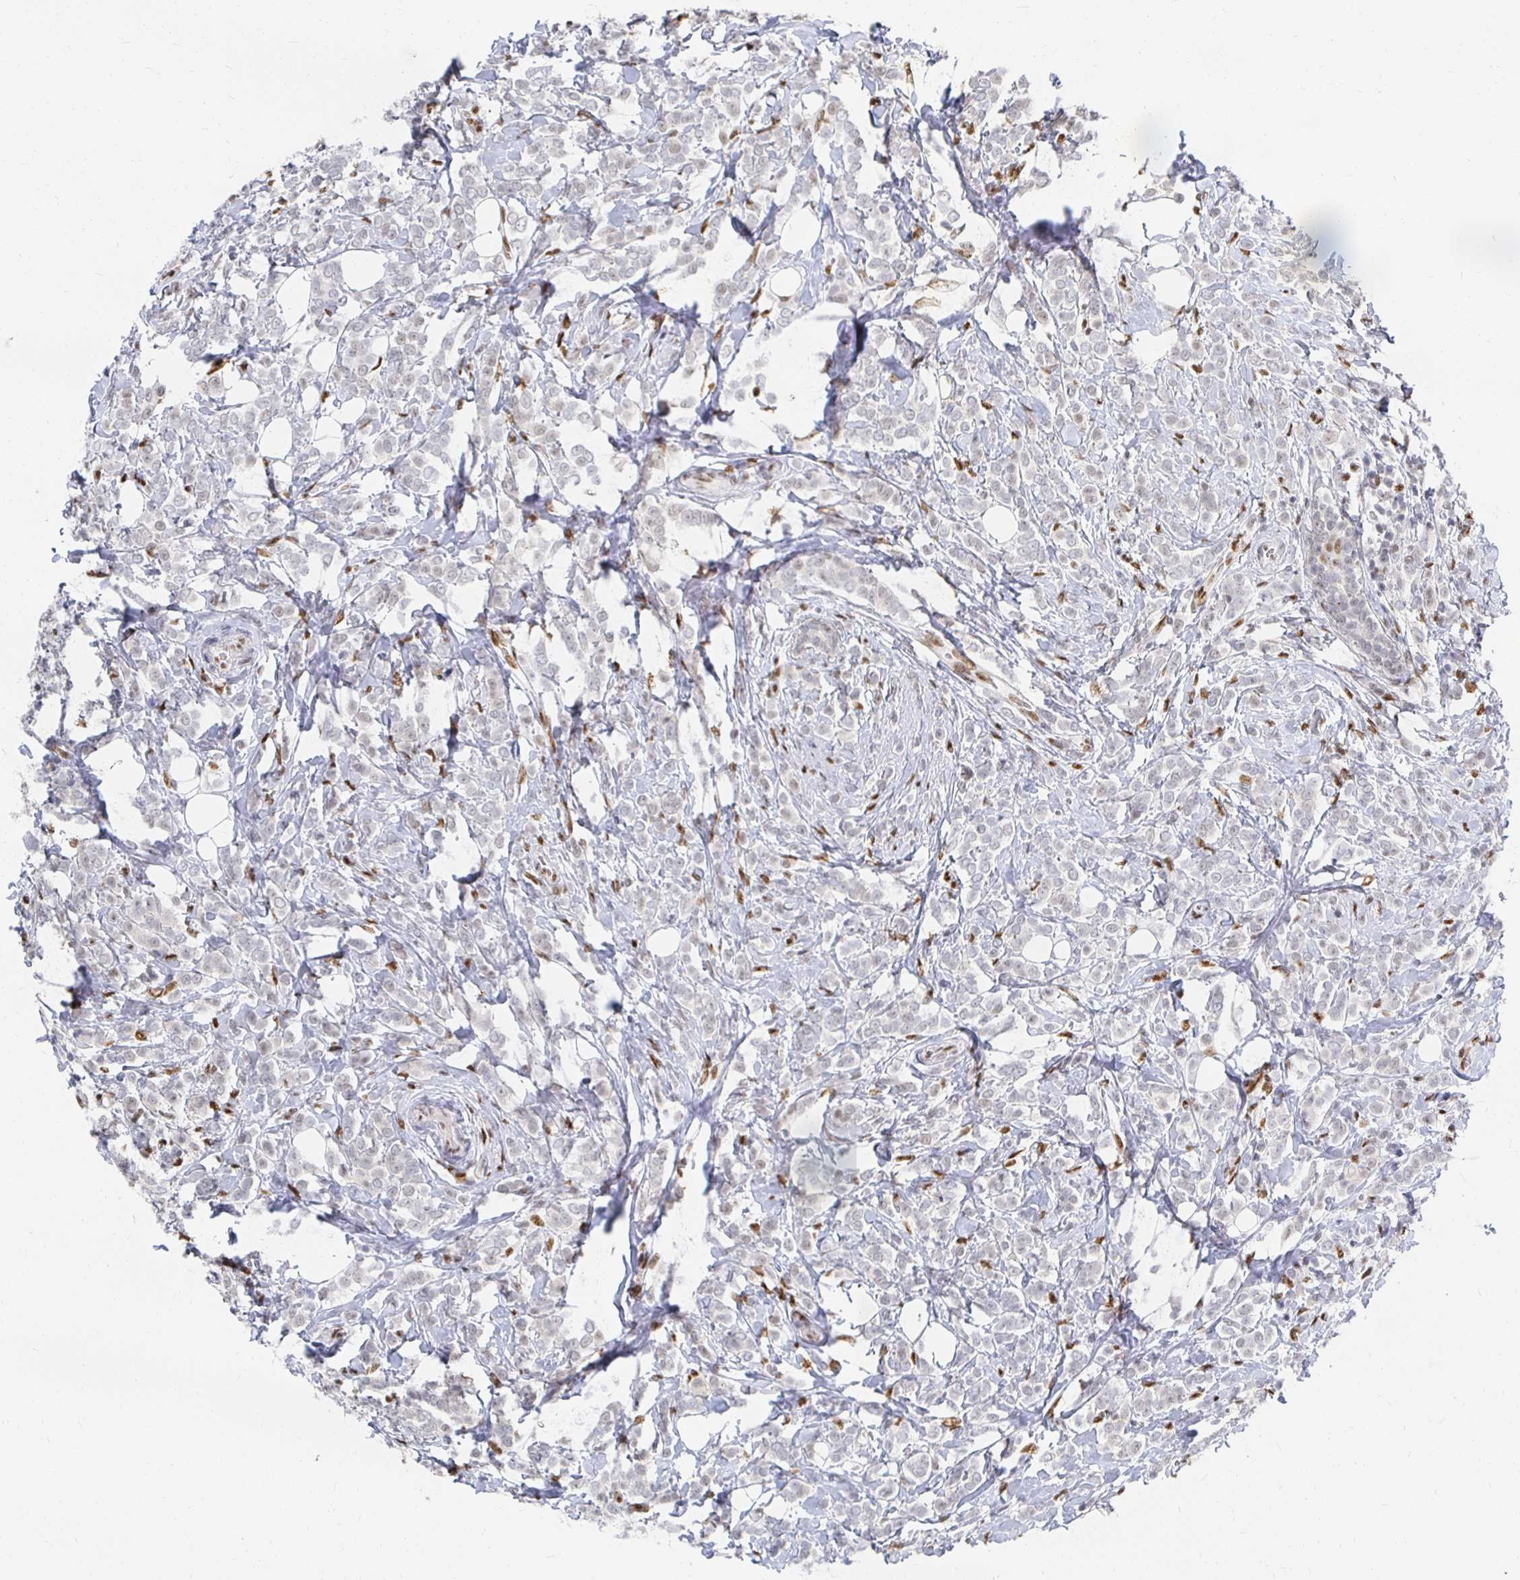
{"staining": {"intensity": "negative", "quantity": "none", "location": "none"}, "tissue": "breast cancer", "cell_type": "Tumor cells", "image_type": "cancer", "snomed": [{"axis": "morphology", "description": "Lobular carcinoma"}, {"axis": "topography", "description": "Breast"}], "caption": "Tumor cells are negative for protein expression in human breast lobular carcinoma.", "gene": "CLIC3", "patient": {"sex": "female", "age": 49}}